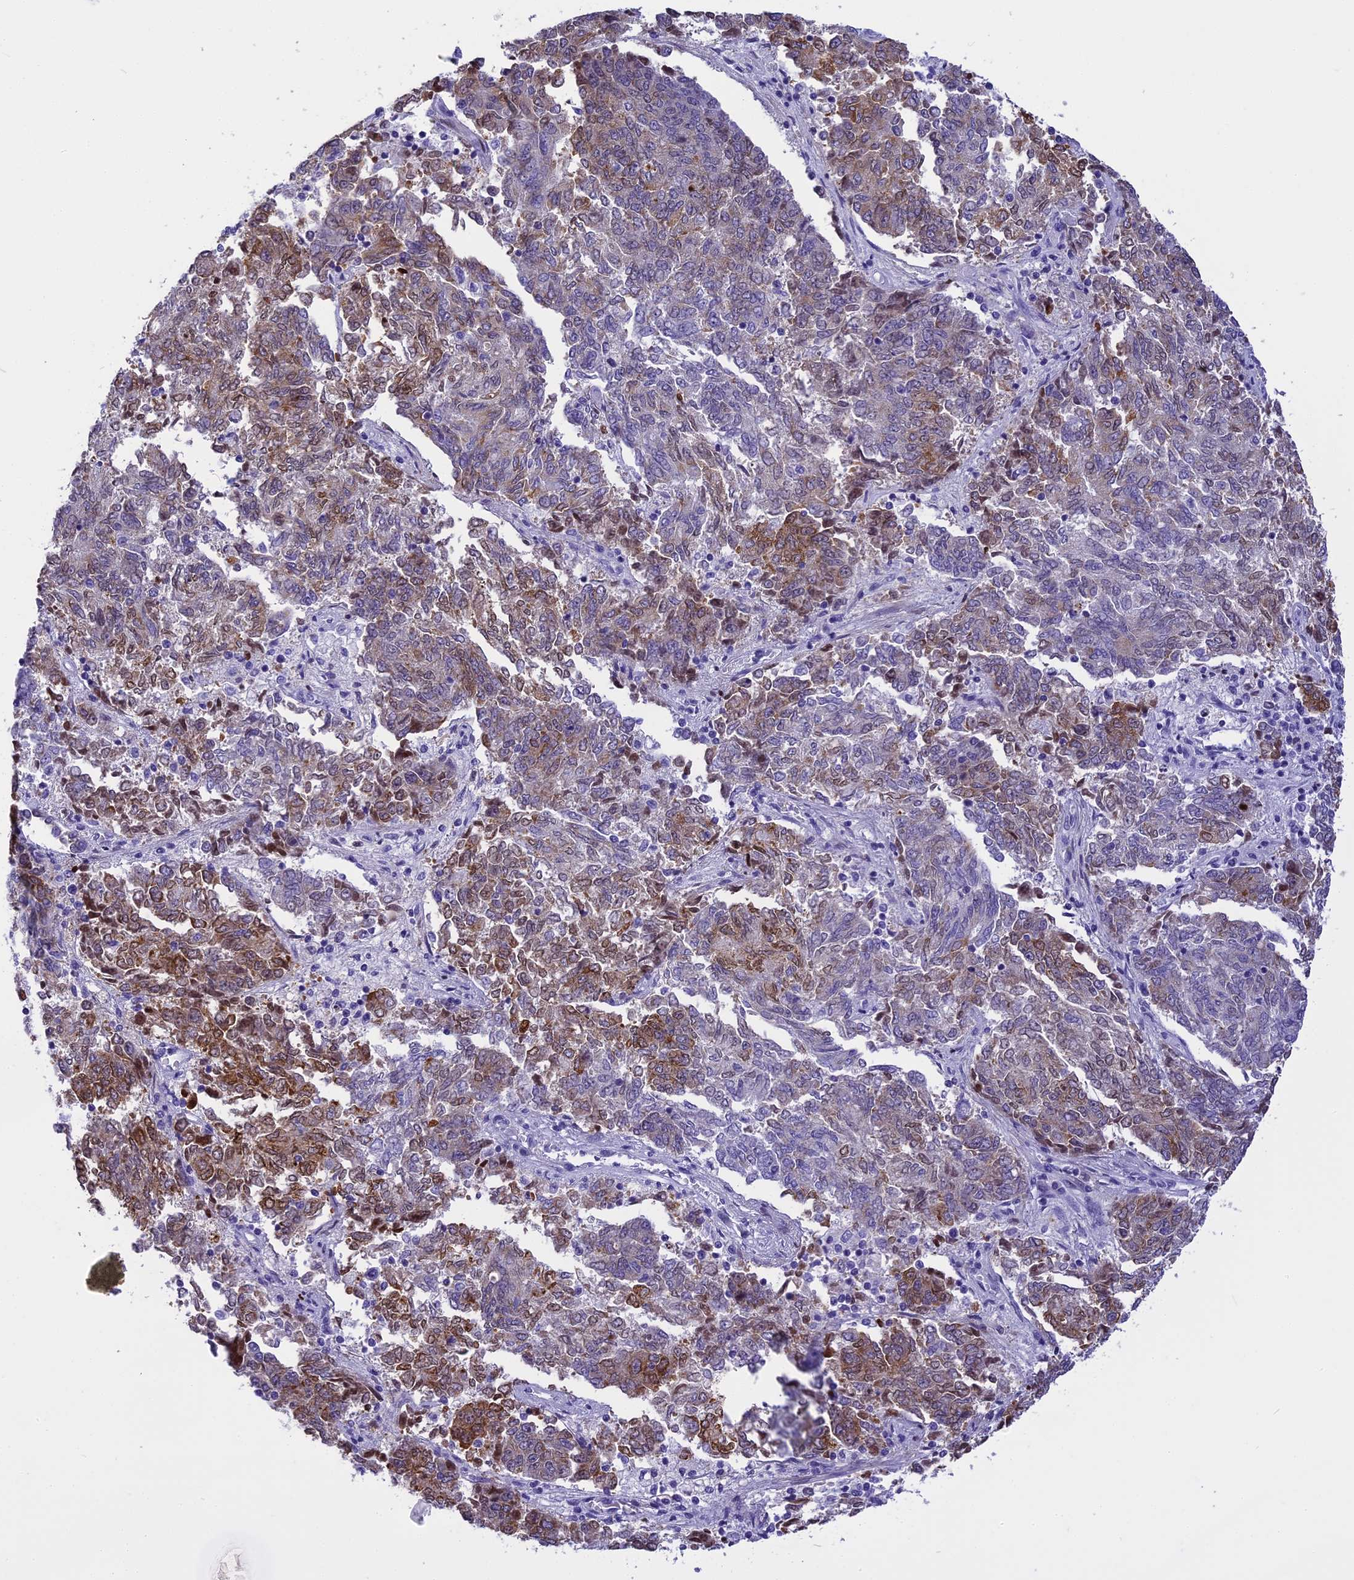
{"staining": {"intensity": "moderate", "quantity": "25%-75%", "location": "cytoplasmic/membranous,nuclear"}, "tissue": "endometrial cancer", "cell_type": "Tumor cells", "image_type": "cancer", "snomed": [{"axis": "morphology", "description": "Adenocarcinoma, NOS"}, {"axis": "topography", "description": "Endometrium"}], "caption": "Immunohistochemical staining of endometrial adenocarcinoma displays moderate cytoplasmic/membranous and nuclear protein expression in about 25%-75% of tumor cells.", "gene": "KCTD14", "patient": {"sex": "female", "age": 80}}